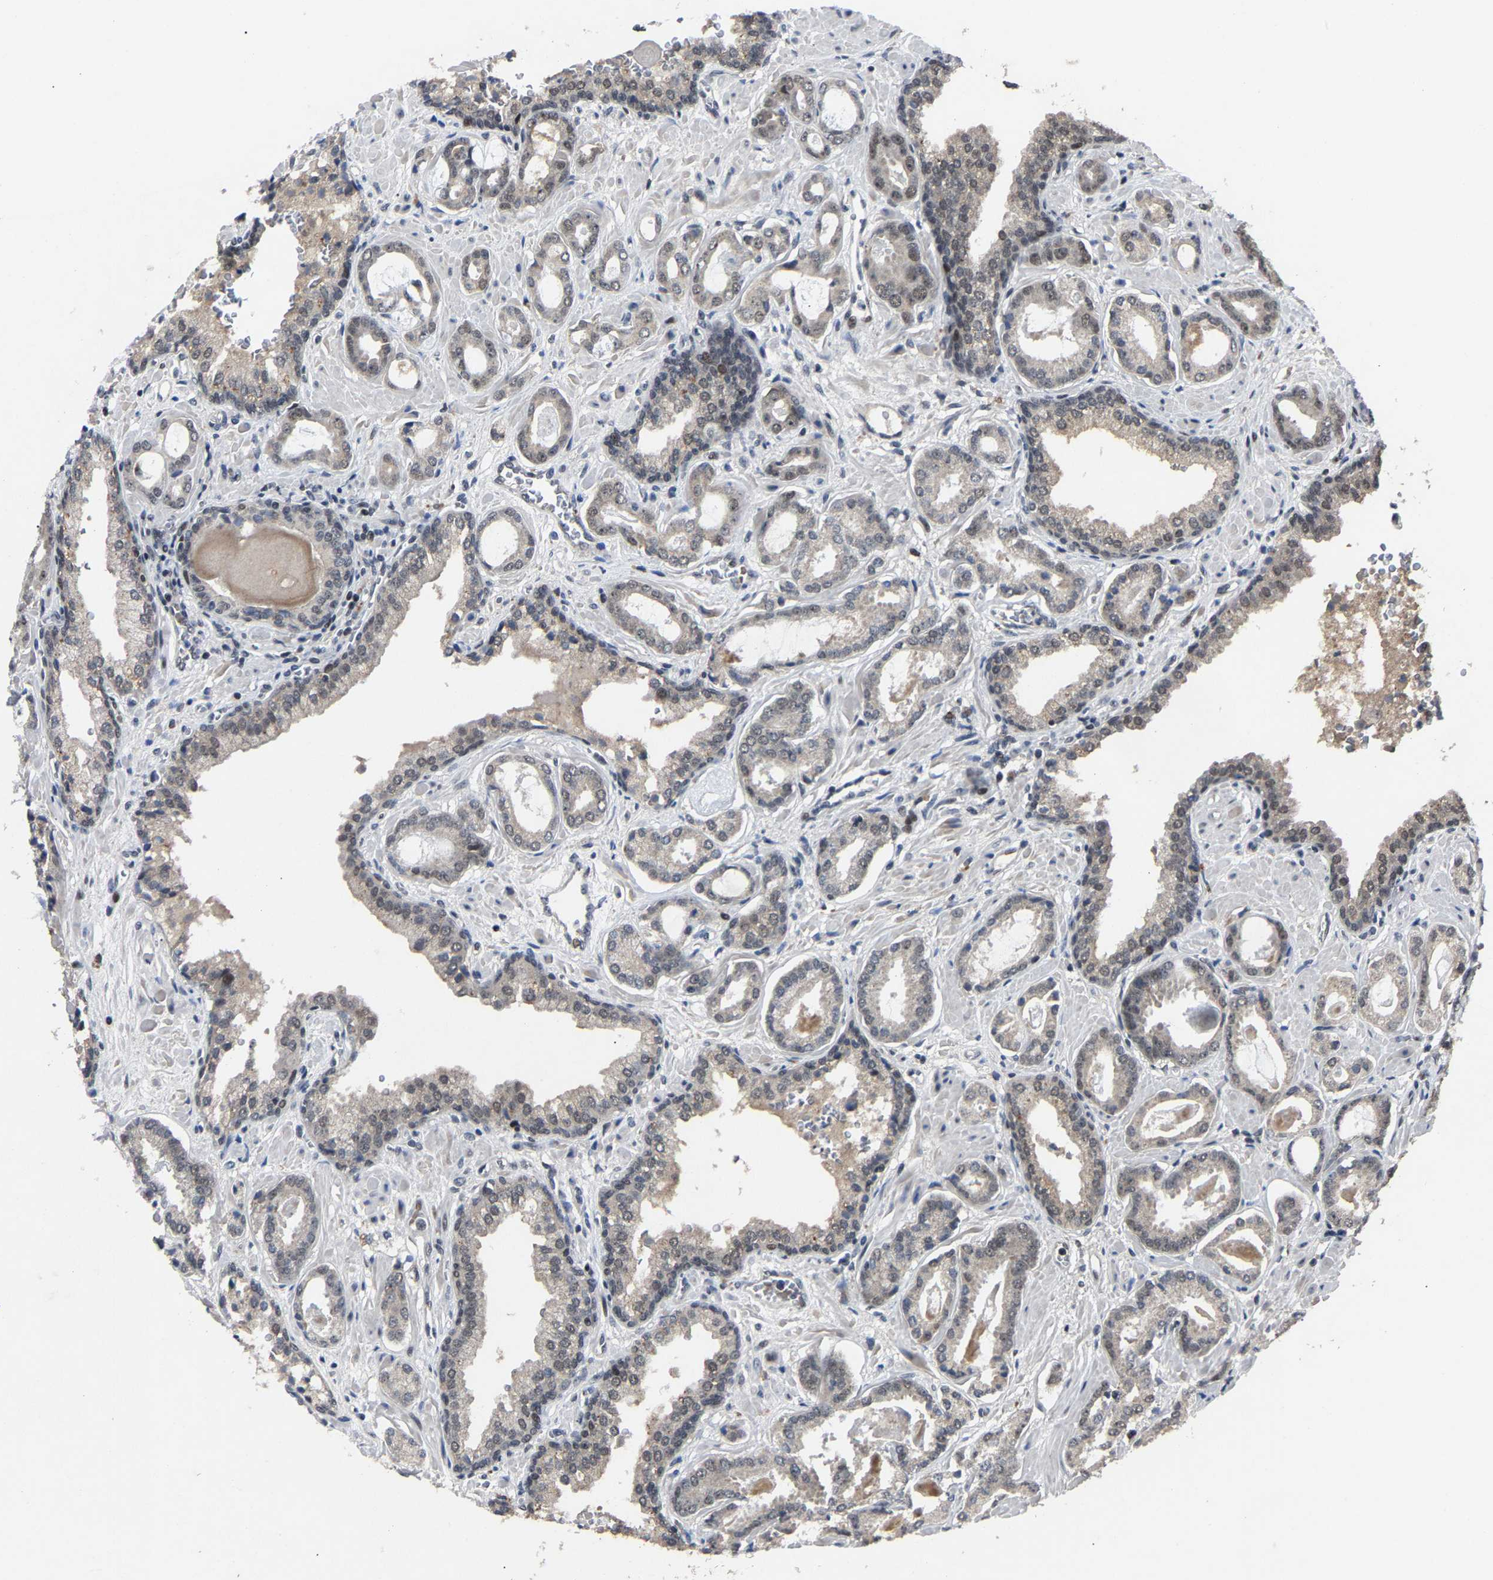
{"staining": {"intensity": "weak", "quantity": ">75%", "location": "cytoplasmic/membranous,nuclear"}, "tissue": "prostate cancer", "cell_type": "Tumor cells", "image_type": "cancer", "snomed": [{"axis": "morphology", "description": "Adenocarcinoma, Low grade"}, {"axis": "topography", "description": "Prostate"}], "caption": "Protein analysis of prostate cancer (low-grade adenocarcinoma) tissue demonstrates weak cytoplasmic/membranous and nuclear positivity in approximately >75% of tumor cells.", "gene": "LSM8", "patient": {"sex": "male", "age": 53}}